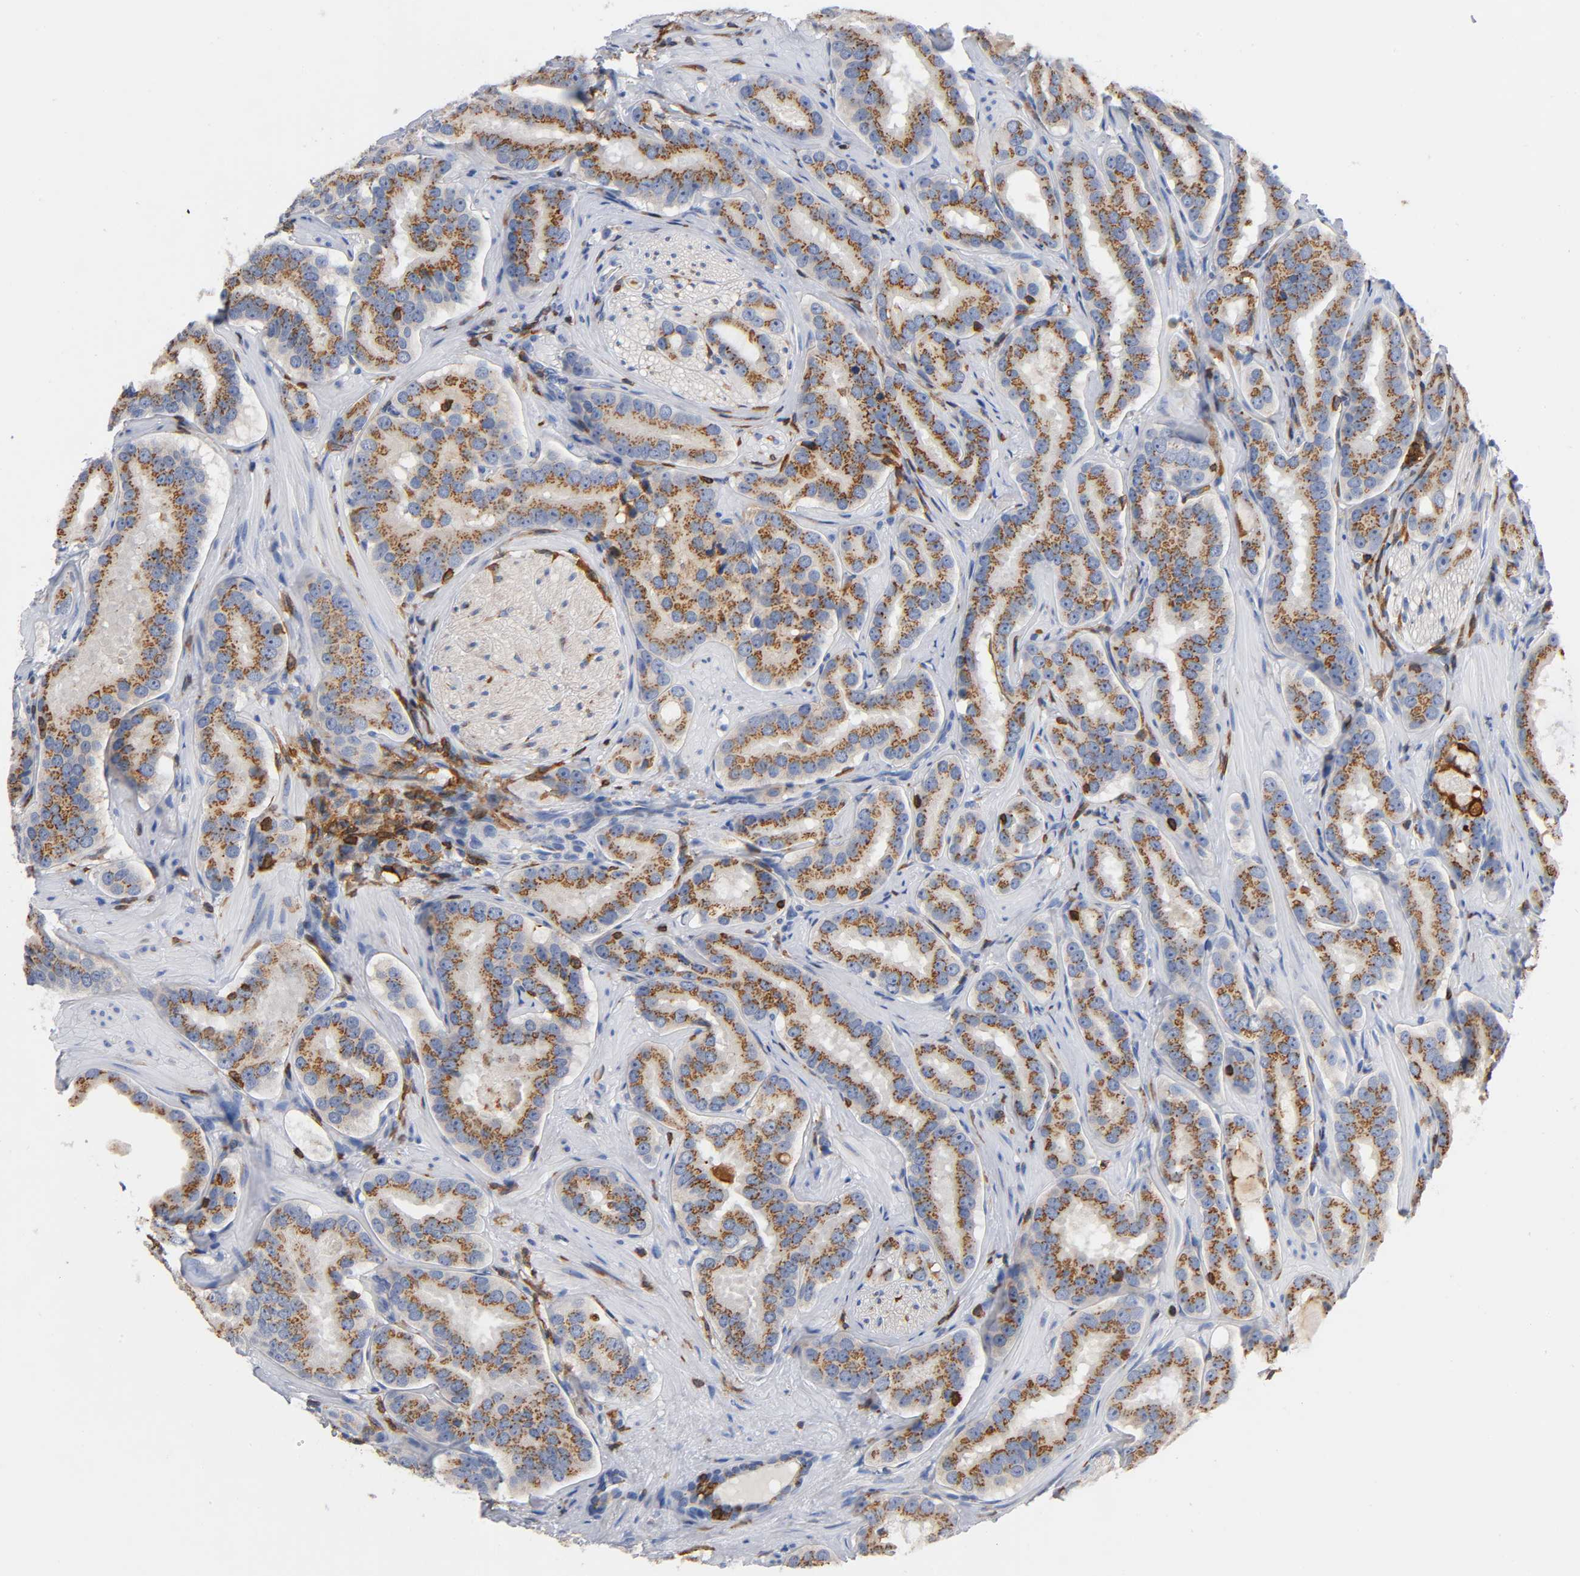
{"staining": {"intensity": "moderate", "quantity": ">75%", "location": "cytoplasmic/membranous"}, "tissue": "prostate cancer", "cell_type": "Tumor cells", "image_type": "cancer", "snomed": [{"axis": "morphology", "description": "Adenocarcinoma, Low grade"}, {"axis": "topography", "description": "Prostate"}], "caption": "Immunohistochemistry (IHC) image of prostate cancer stained for a protein (brown), which shows medium levels of moderate cytoplasmic/membranous expression in approximately >75% of tumor cells.", "gene": "CAPN10", "patient": {"sex": "male", "age": 59}}